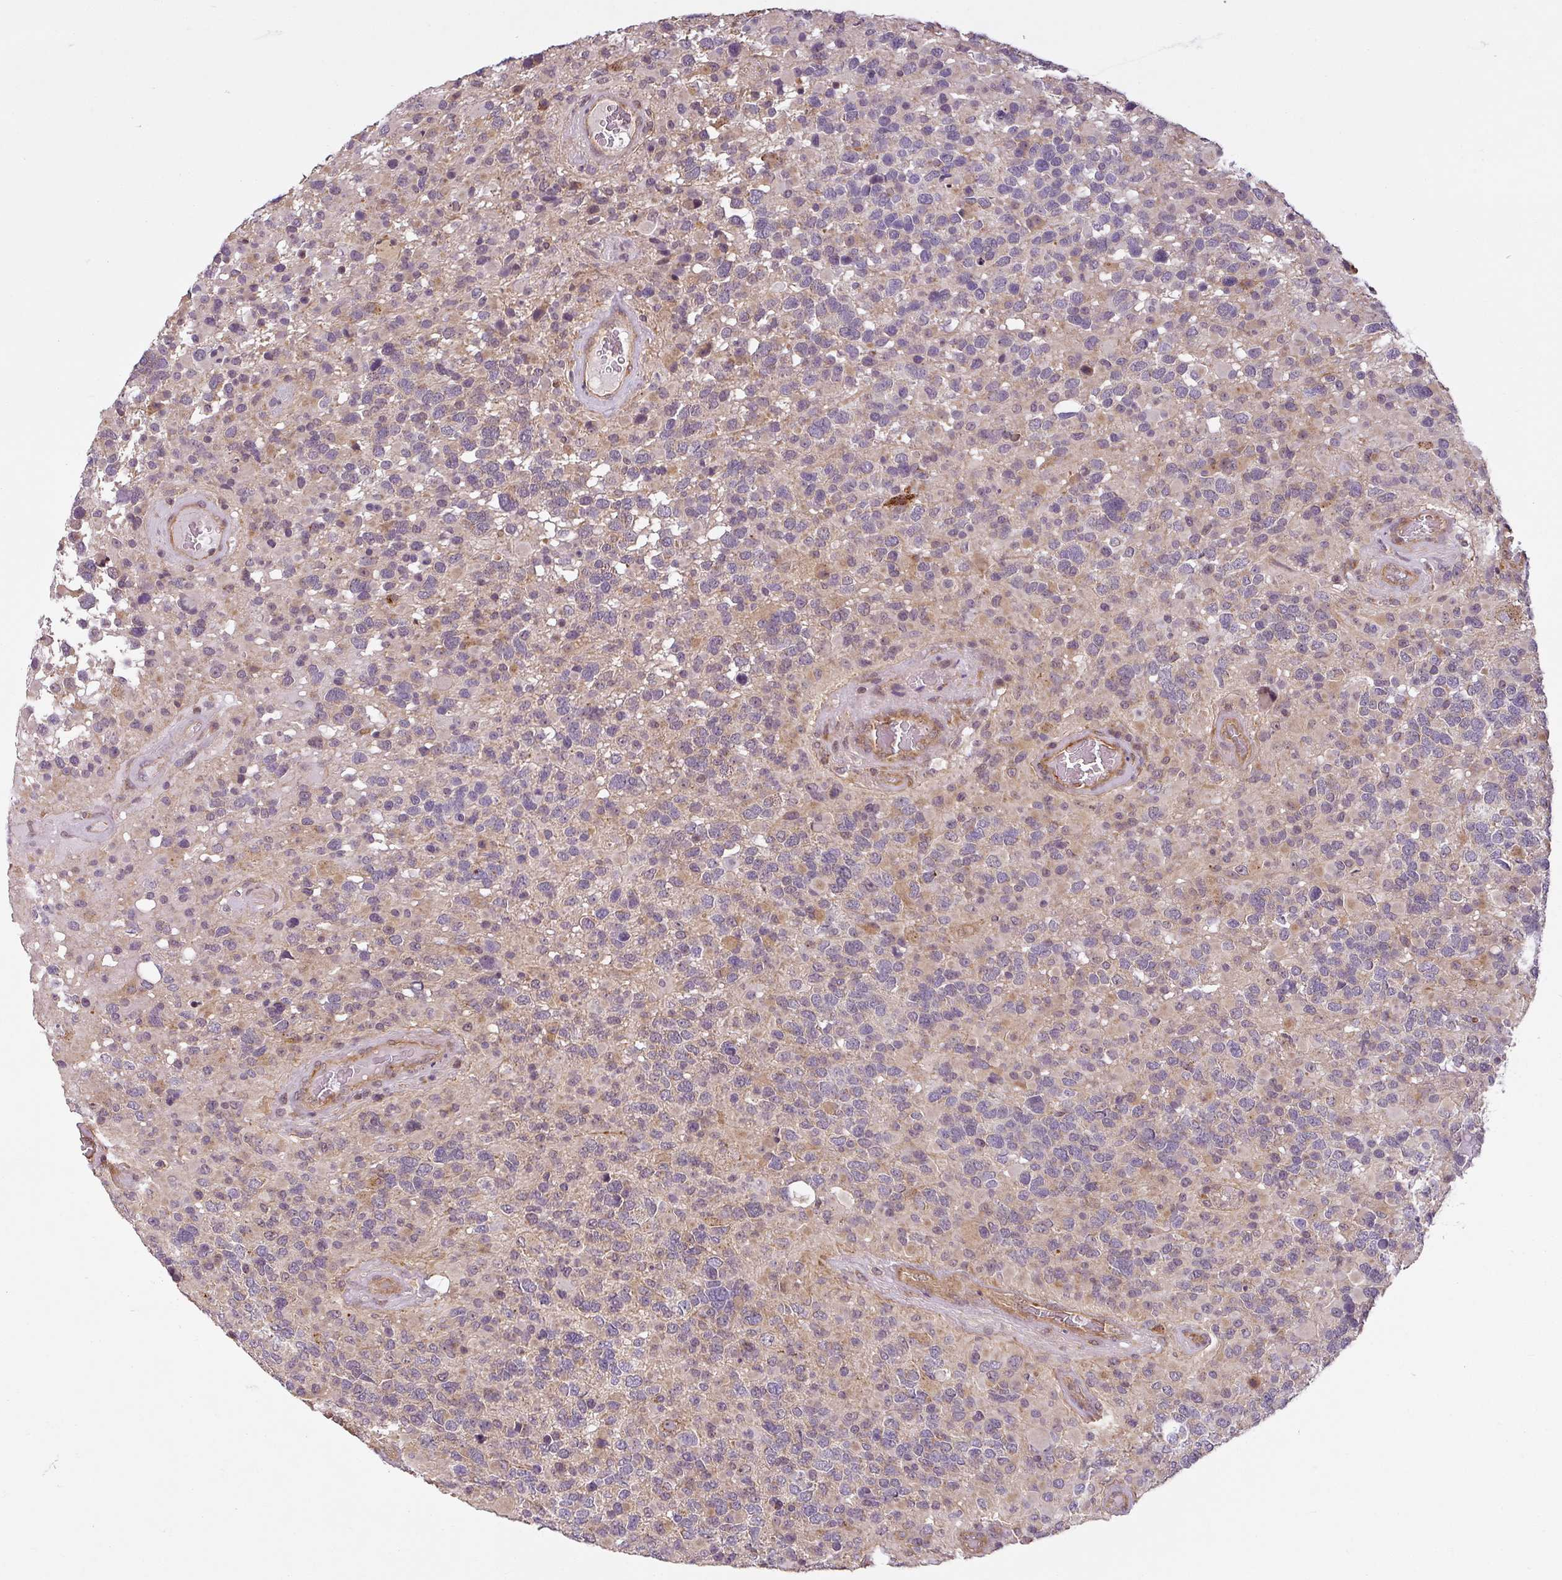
{"staining": {"intensity": "moderate", "quantity": "<25%", "location": "cytoplasmic/membranous"}, "tissue": "glioma", "cell_type": "Tumor cells", "image_type": "cancer", "snomed": [{"axis": "morphology", "description": "Glioma, malignant, High grade"}, {"axis": "topography", "description": "Brain"}], "caption": "Glioma stained for a protein (brown) reveals moderate cytoplasmic/membranous positive staining in approximately <25% of tumor cells.", "gene": "DIMT1", "patient": {"sex": "female", "age": 40}}